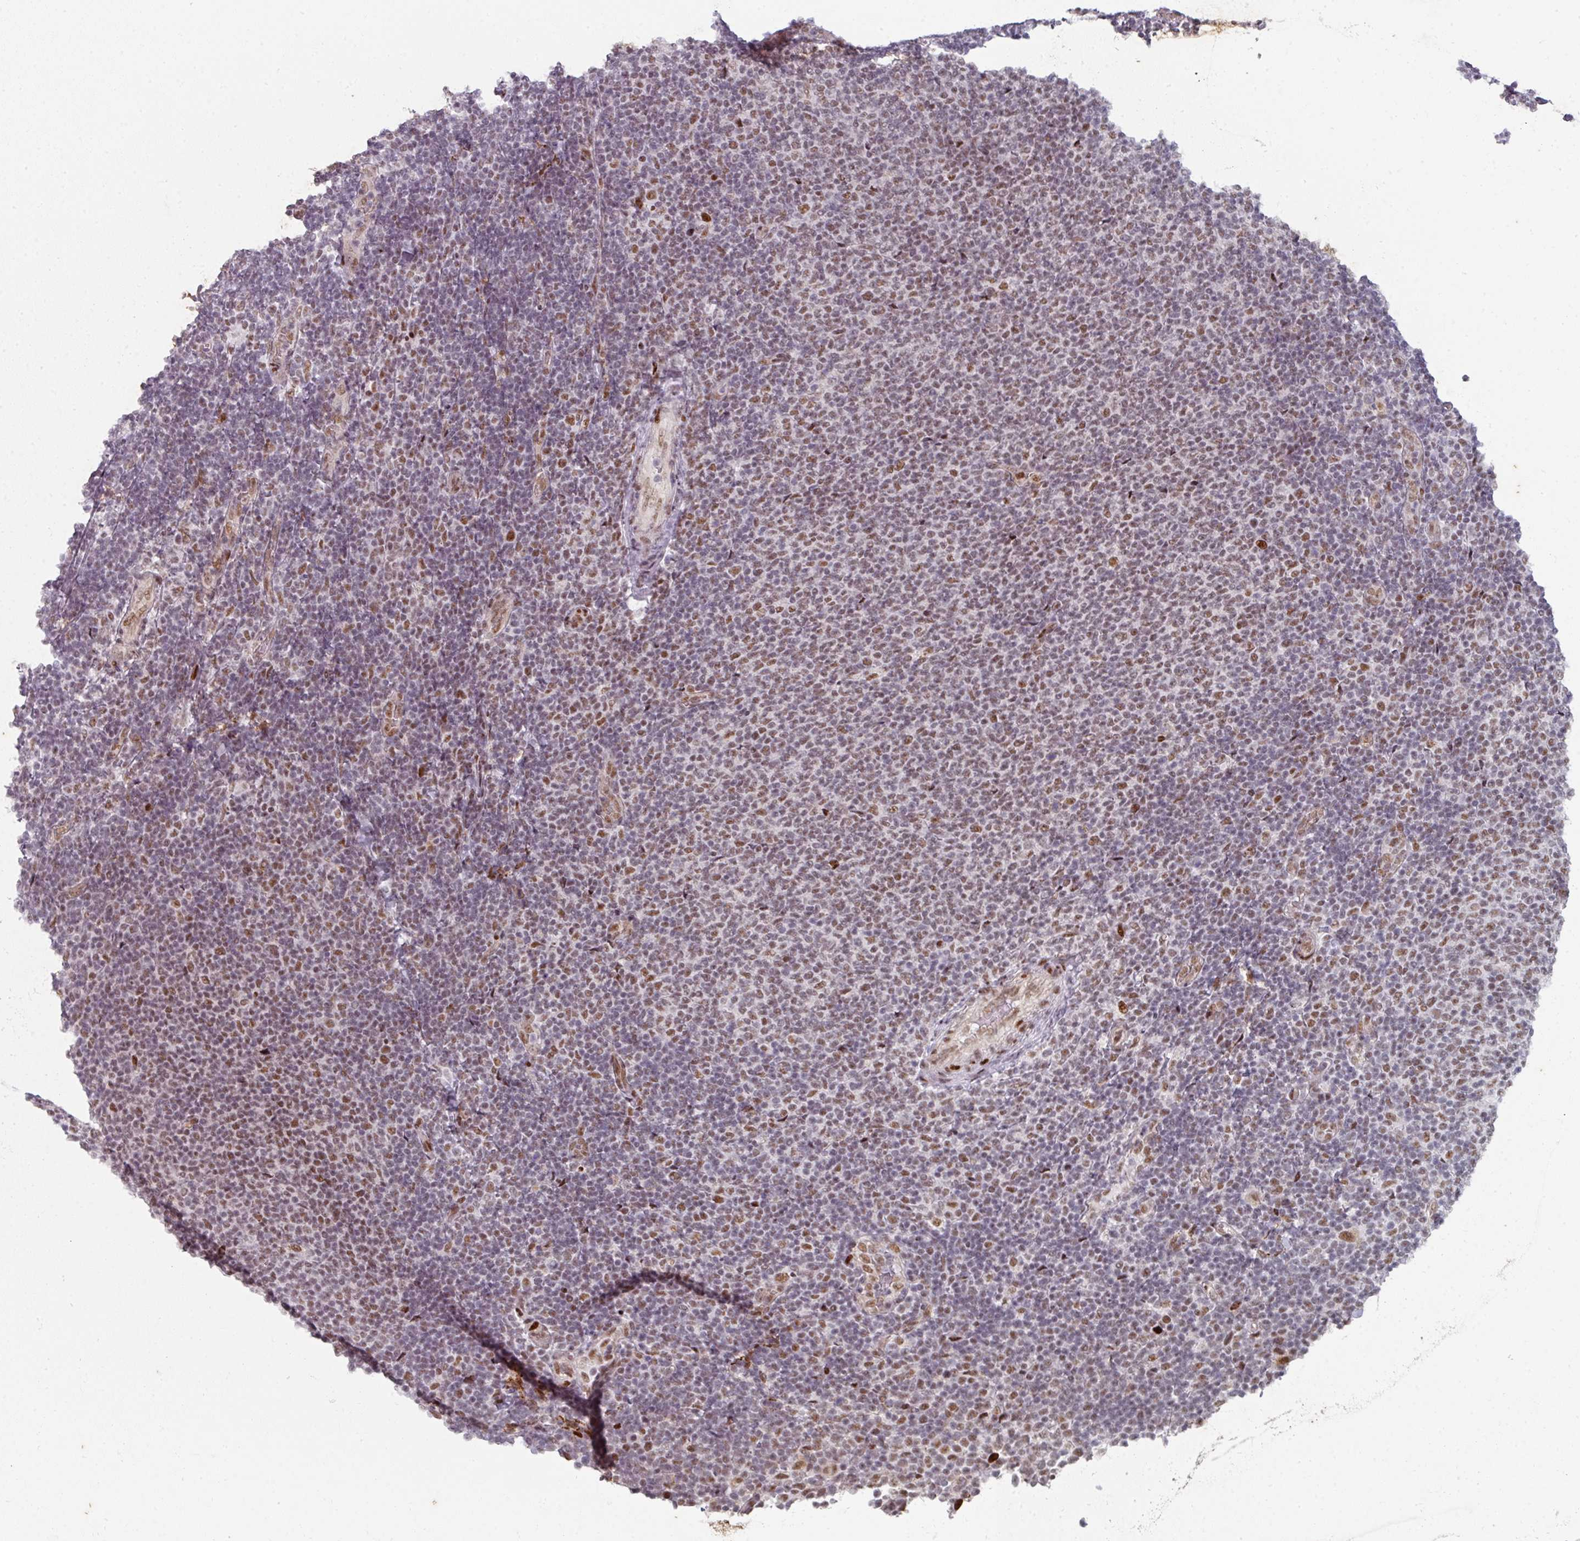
{"staining": {"intensity": "moderate", "quantity": ">75%", "location": "nuclear"}, "tissue": "lymphoma", "cell_type": "Tumor cells", "image_type": "cancer", "snomed": [{"axis": "morphology", "description": "Malignant lymphoma, non-Hodgkin's type, Low grade"}, {"axis": "topography", "description": "Lymph node"}], "caption": "Immunohistochemical staining of malignant lymphoma, non-Hodgkin's type (low-grade) shows medium levels of moderate nuclear protein staining in approximately >75% of tumor cells.", "gene": "SF3B5", "patient": {"sex": "male", "age": 52}}